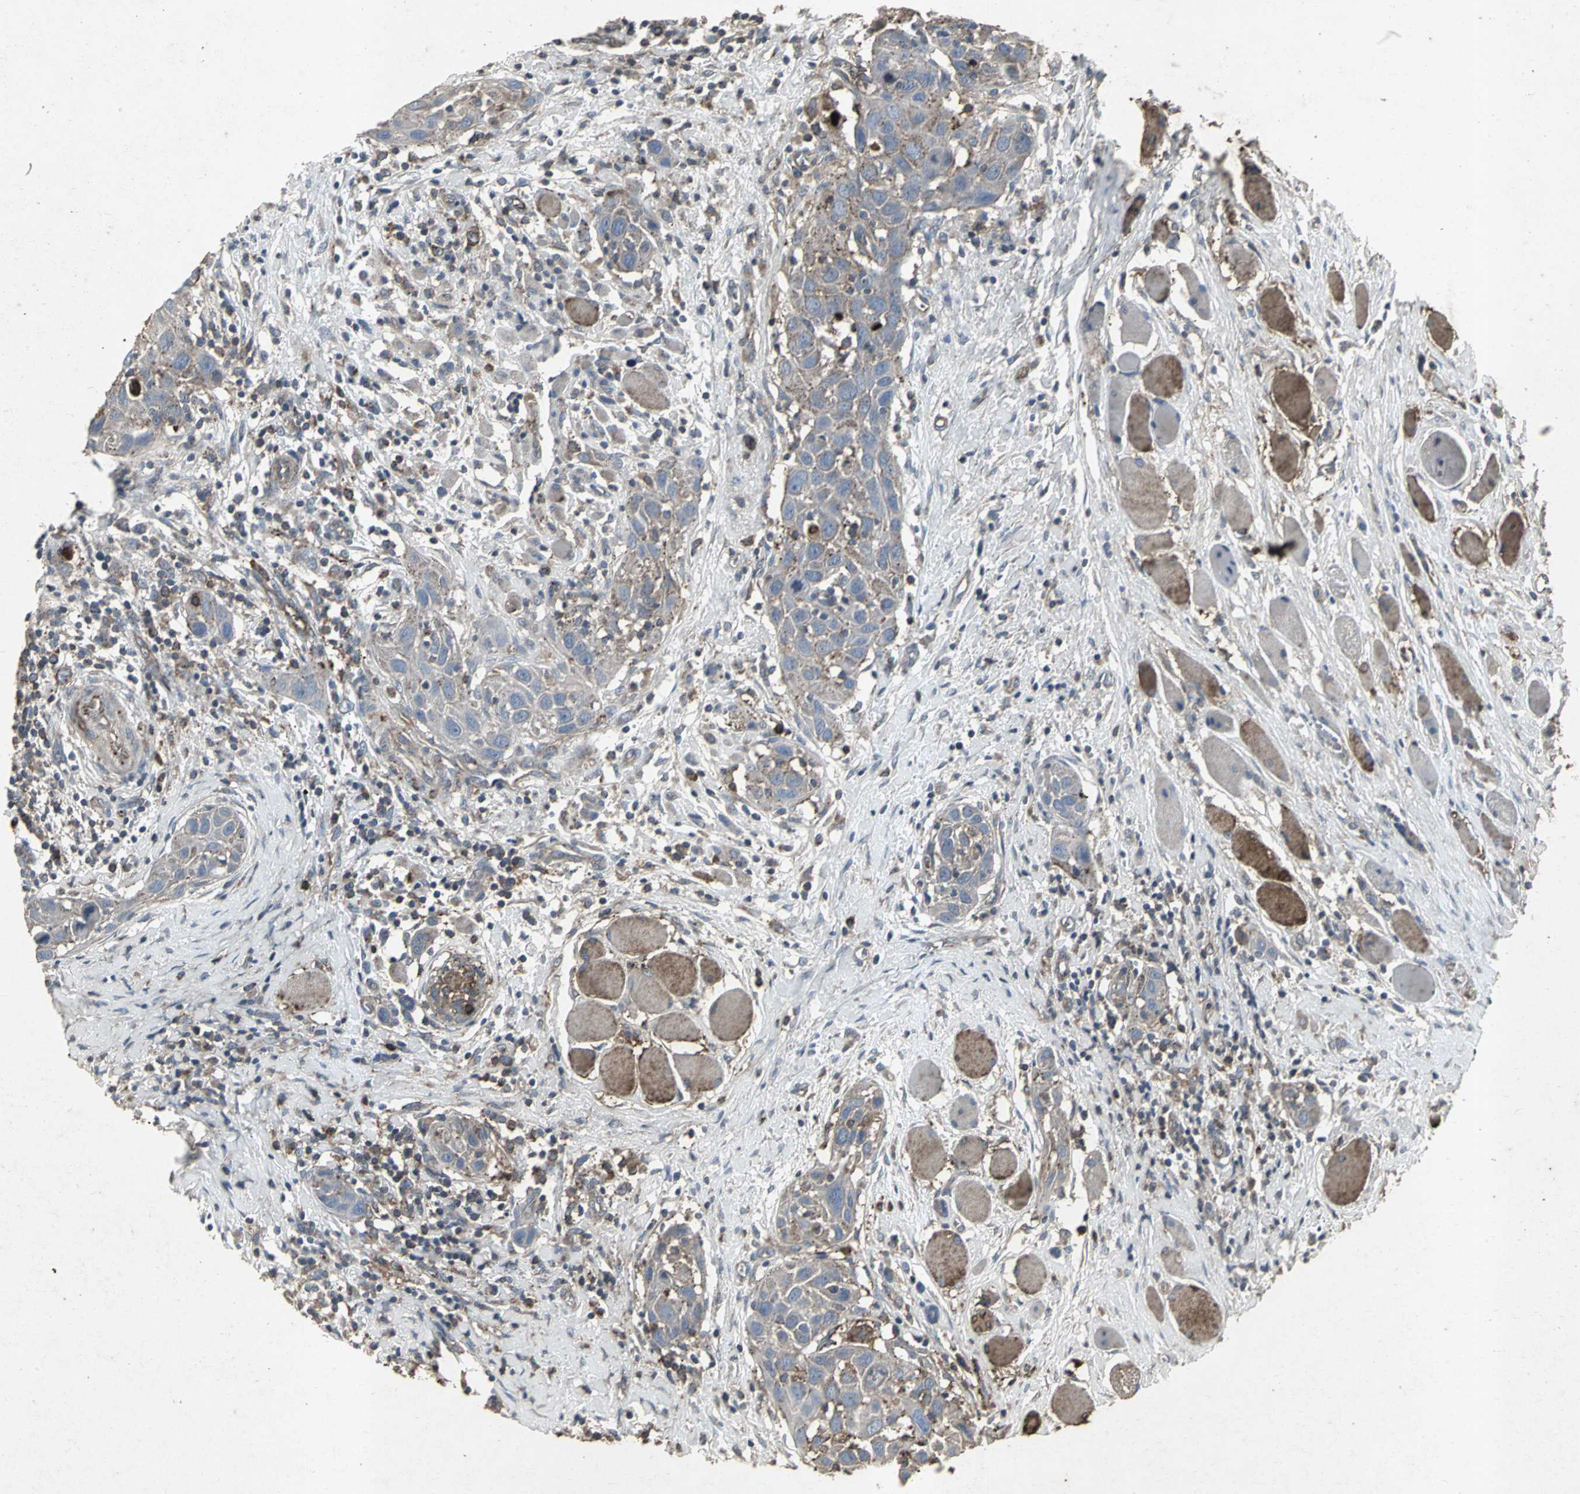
{"staining": {"intensity": "weak", "quantity": ">75%", "location": "cytoplasmic/membranous"}, "tissue": "head and neck cancer", "cell_type": "Tumor cells", "image_type": "cancer", "snomed": [{"axis": "morphology", "description": "Squamous cell carcinoma, NOS"}, {"axis": "topography", "description": "Oral tissue"}, {"axis": "topography", "description": "Head-Neck"}], "caption": "Squamous cell carcinoma (head and neck) stained with a brown dye shows weak cytoplasmic/membranous positive expression in about >75% of tumor cells.", "gene": "CCR9", "patient": {"sex": "female", "age": 50}}